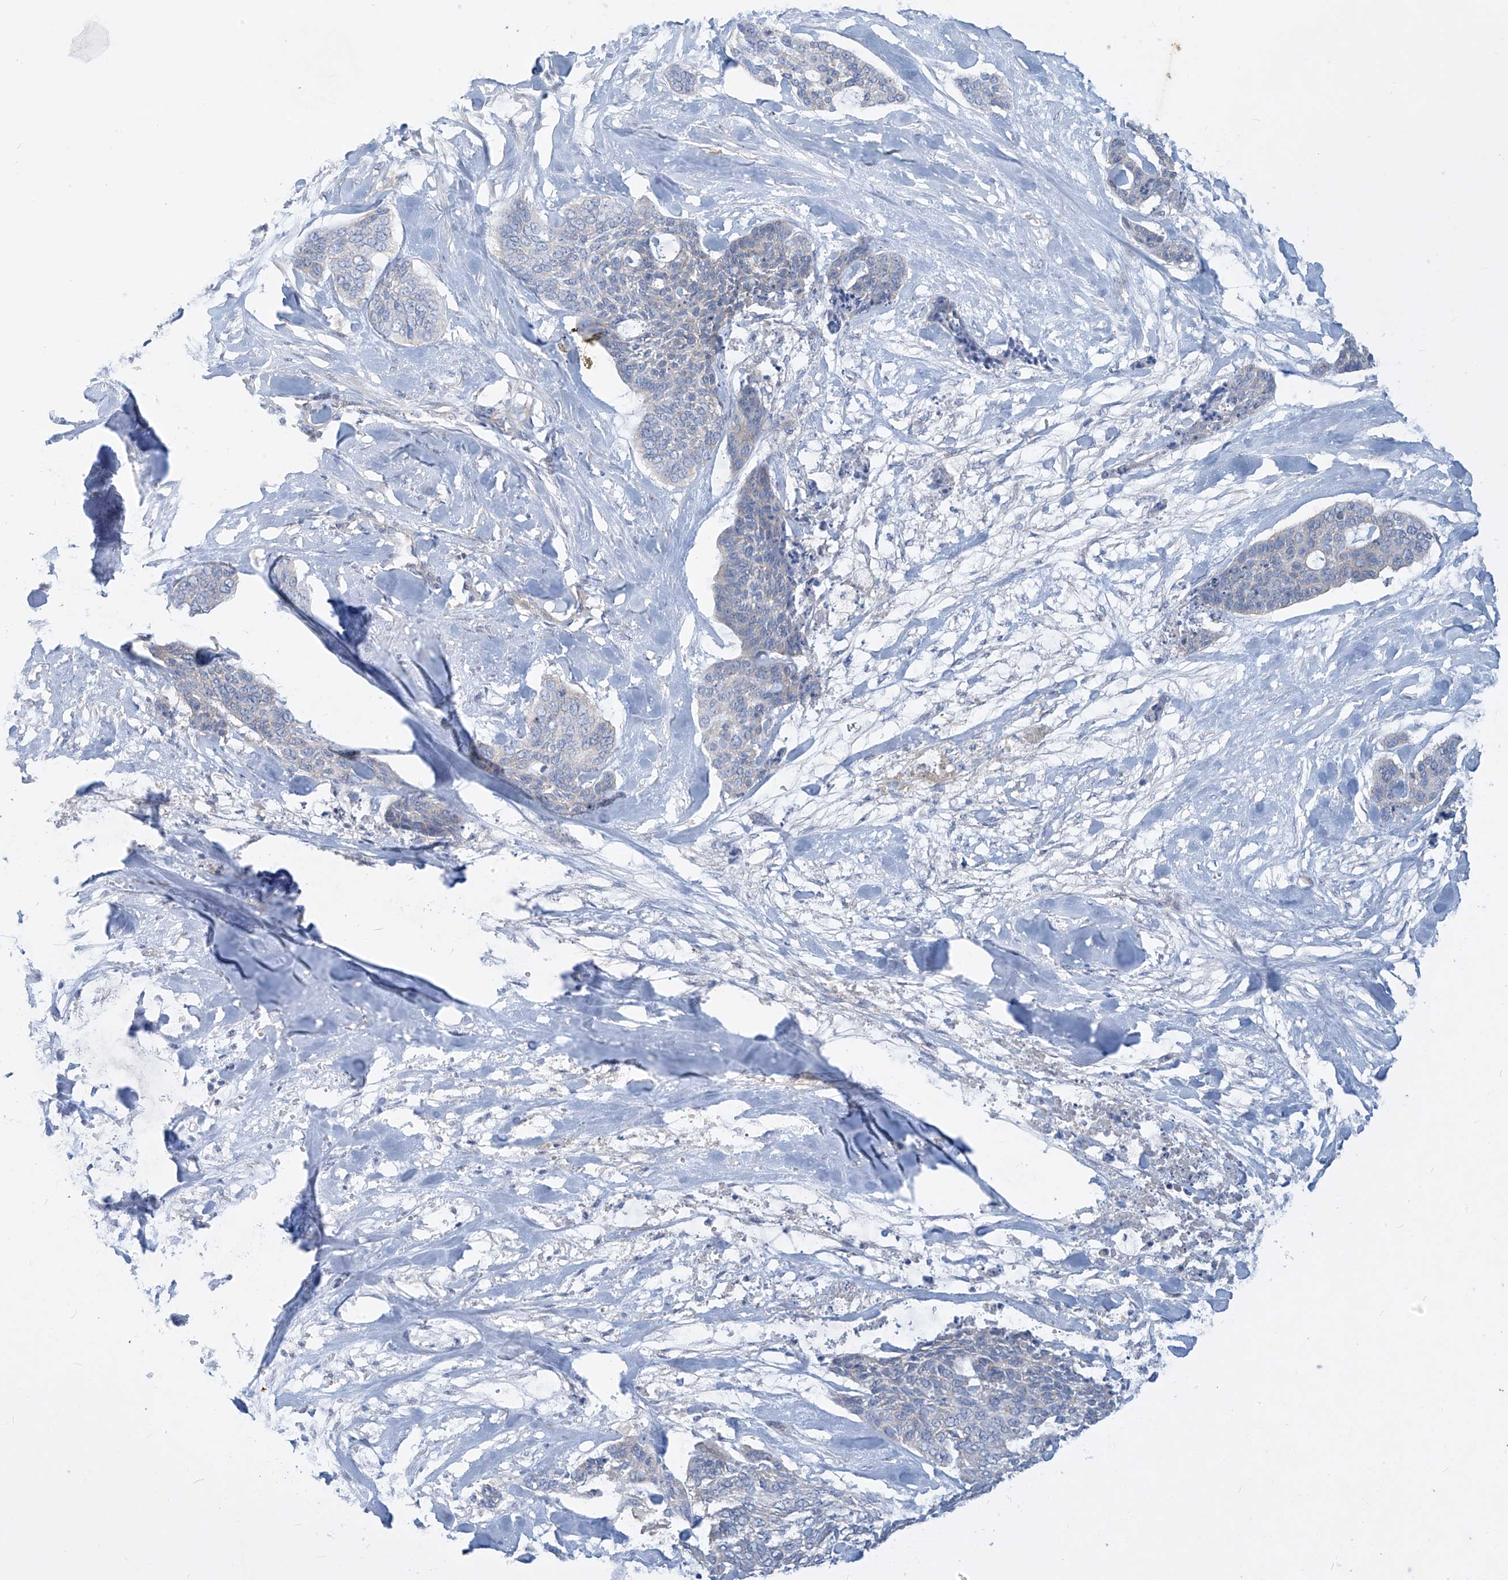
{"staining": {"intensity": "negative", "quantity": "none", "location": "none"}, "tissue": "skin cancer", "cell_type": "Tumor cells", "image_type": "cancer", "snomed": [{"axis": "morphology", "description": "Basal cell carcinoma"}, {"axis": "topography", "description": "Skin"}], "caption": "An image of skin cancer (basal cell carcinoma) stained for a protein exhibits no brown staining in tumor cells. The staining was performed using DAB to visualize the protein expression in brown, while the nuclei were stained in blue with hematoxylin (Magnification: 20x).", "gene": "DGKQ", "patient": {"sex": "female", "age": 64}}